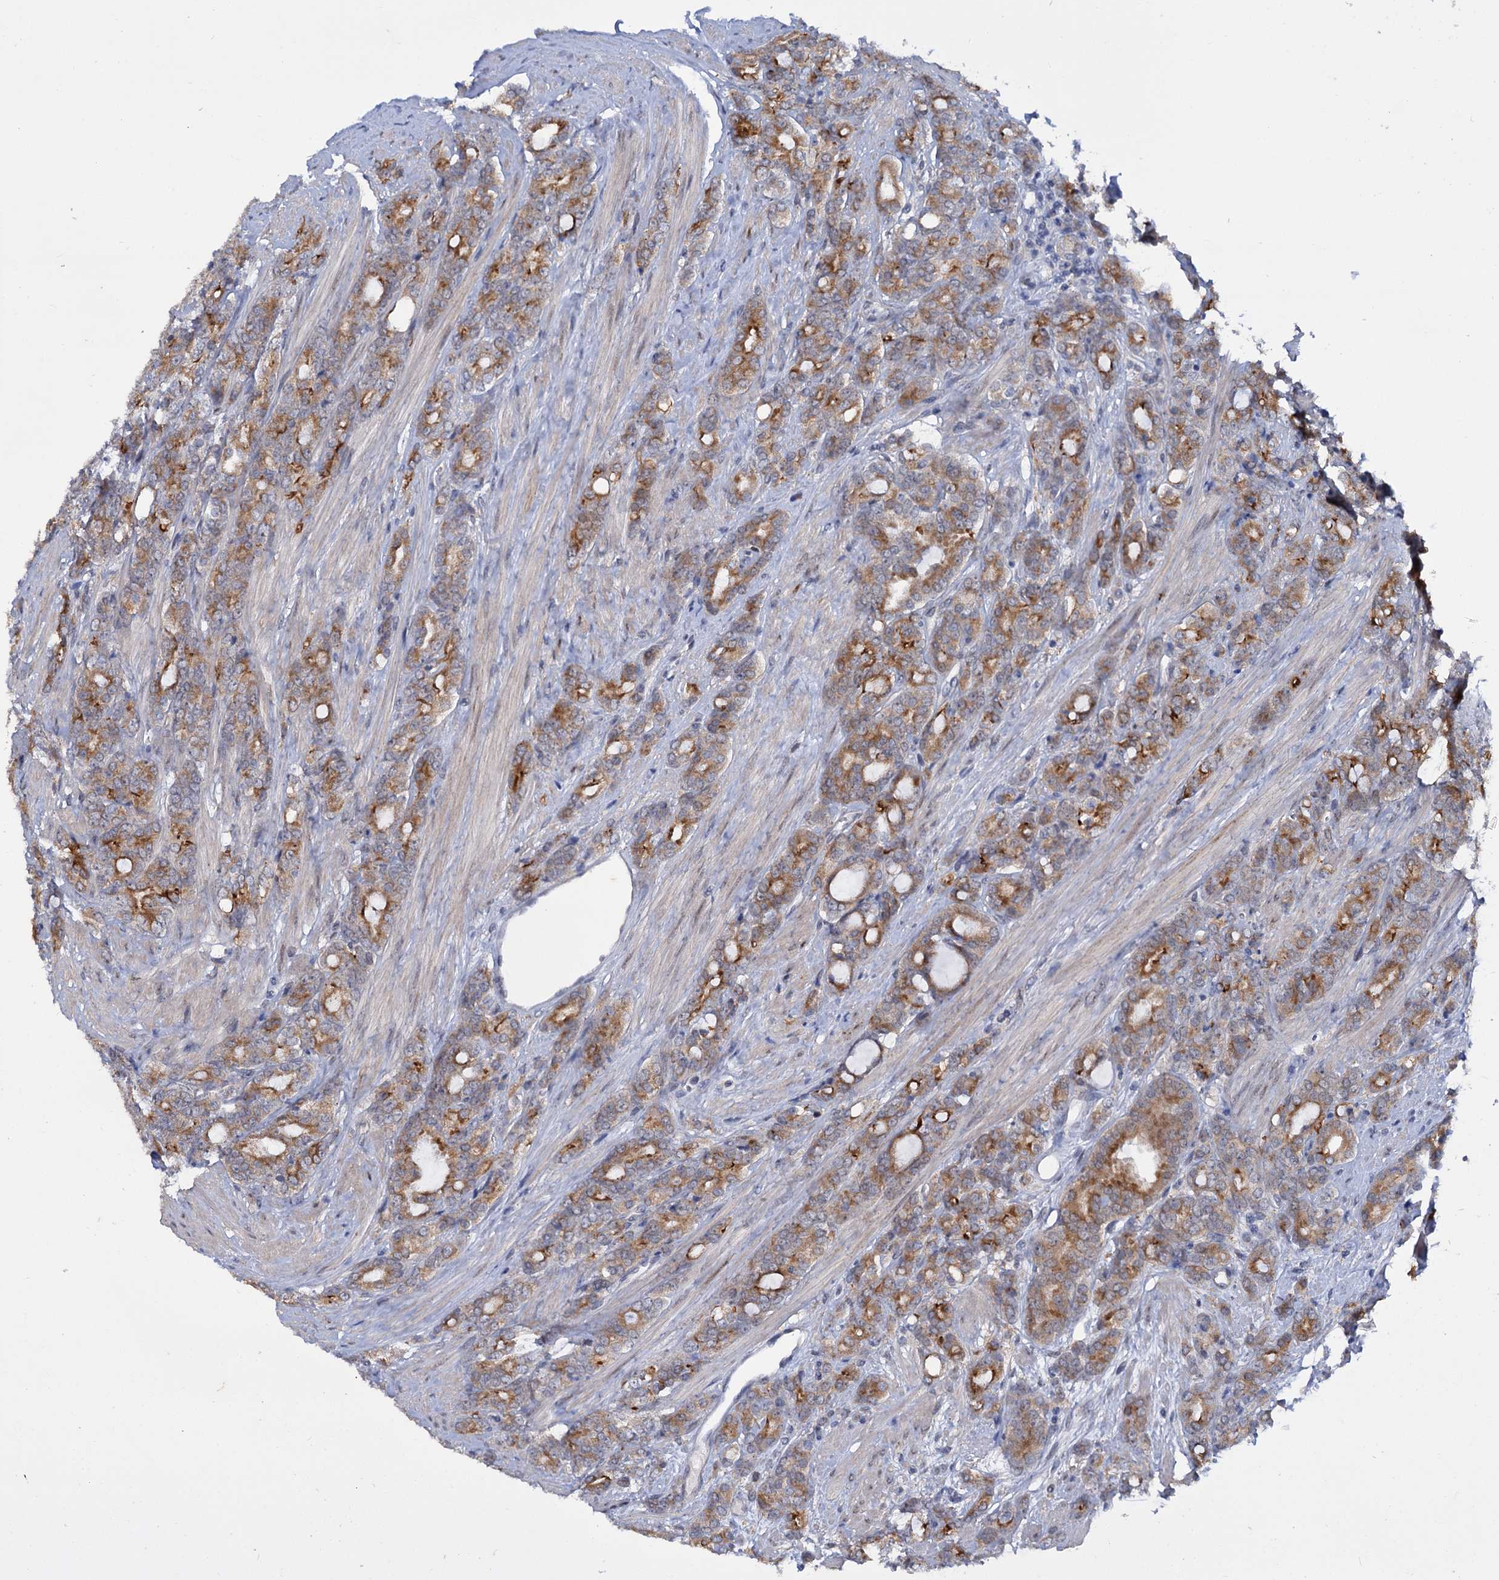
{"staining": {"intensity": "moderate", "quantity": ">75%", "location": "cytoplasmic/membranous"}, "tissue": "prostate cancer", "cell_type": "Tumor cells", "image_type": "cancer", "snomed": [{"axis": "morphology", "description": "Adenocarcinoma, High grade"}, {"axis": "topography", "description": "Prostate"}], "caption": "This histopathology image shows prostate high-grade adenocarcinoma stained with immunohistochemistry to label a protein in brown. The cytoplasmic/membranous of tumor cells show moderate positivity for the protein. Nuclei are counter-stained blue.", "gene": "MID1IP1", "patient": {"sex": "male", "age": 62}}